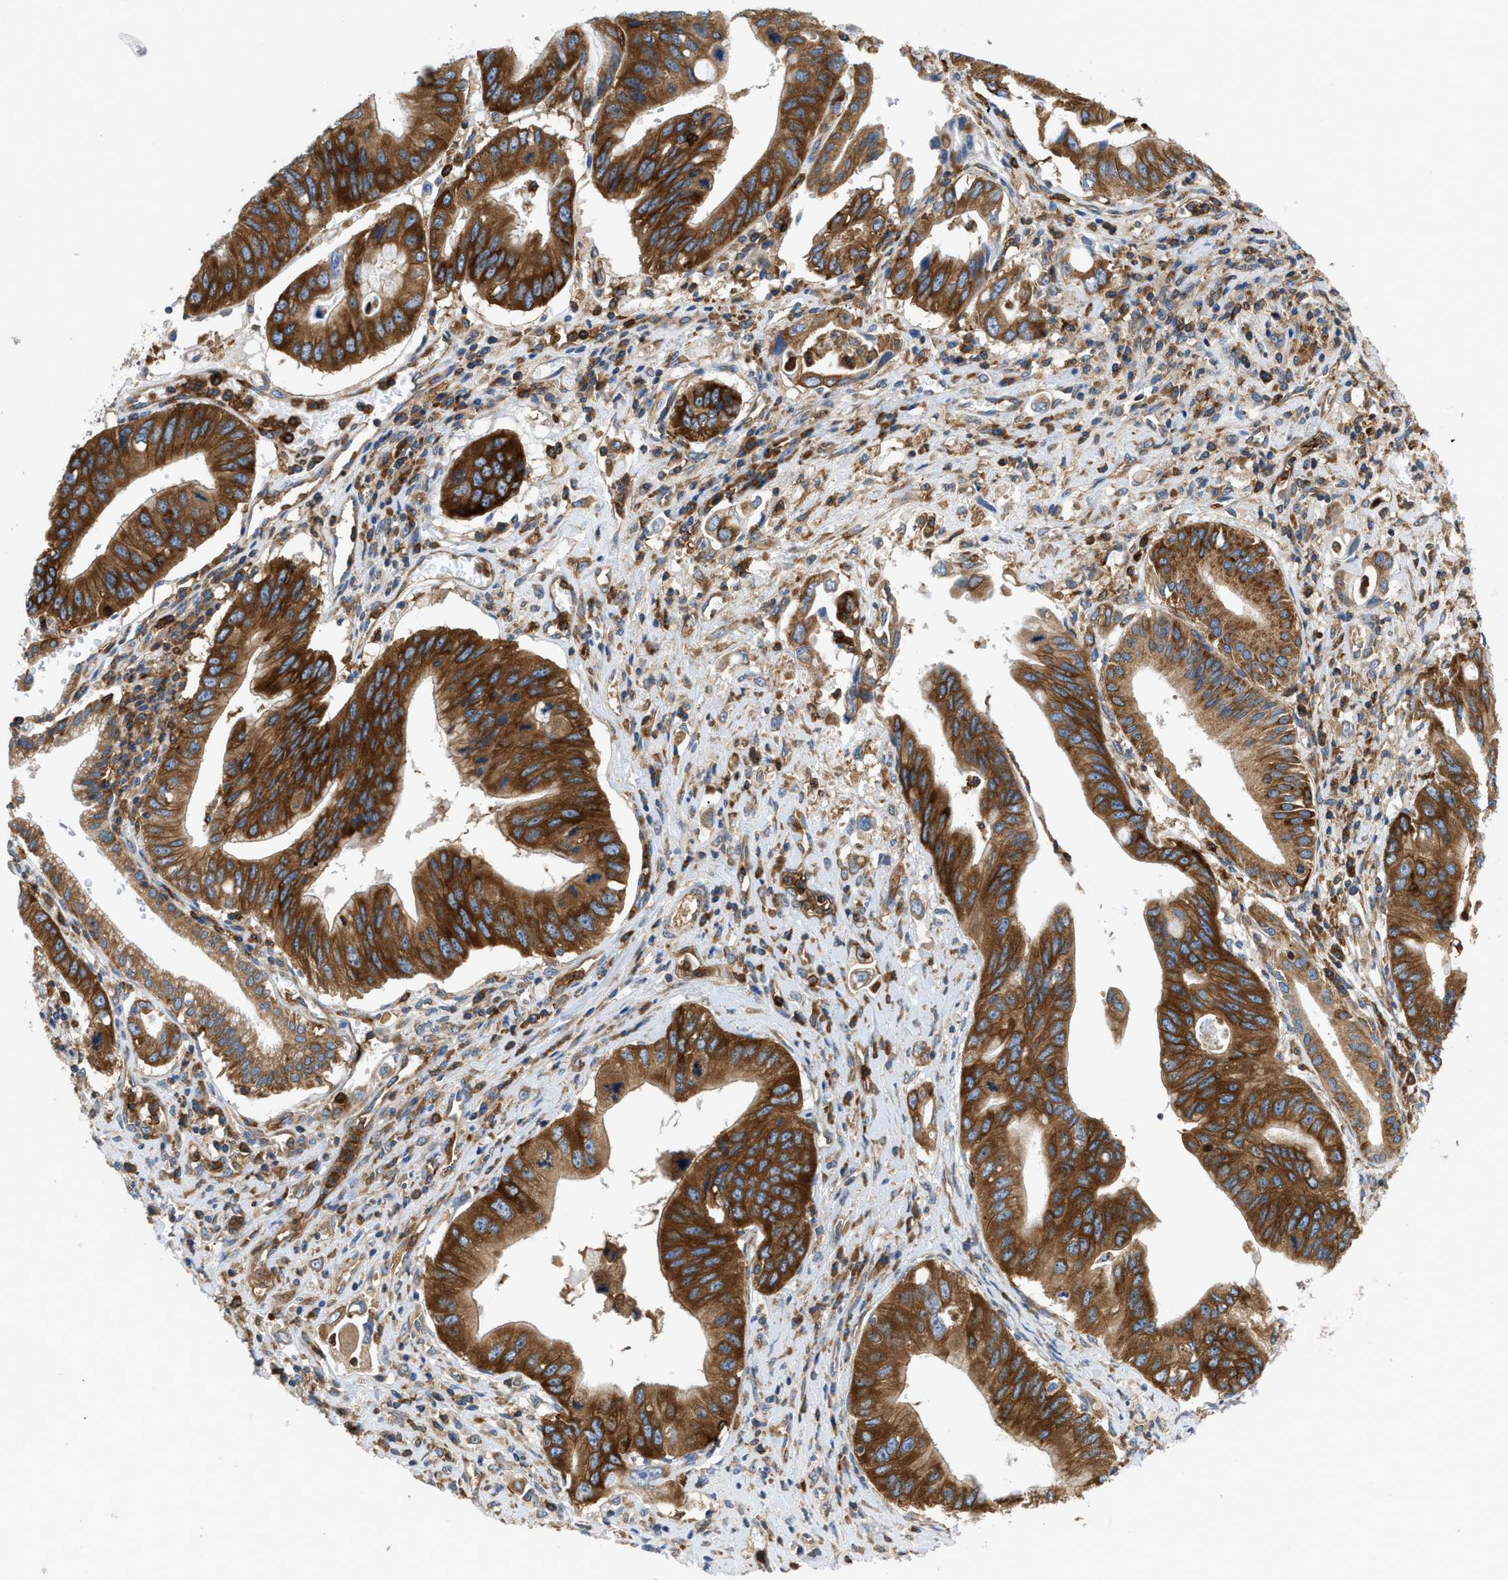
{"staining": {"intensity": "strong", "quantity": ">75%", "location": "cytoplasmic/membranous"}, "tissue": "pancreatic cancer", "cell_type": "Tumor cells", "image_type": "cancer", "snomed": [{"axis": "morphology", "description": "Adenocarcinoma, NOS"}, {"axis": "topography", "description": "Pancreas"}], "caption": "Human pancreatic cancer (adenocarcinoma) stained with a protein marker demonstrates strong staining in tumor cells.", "gene": "GPAT4", "patient": {"sex": "female", "age": 73}}